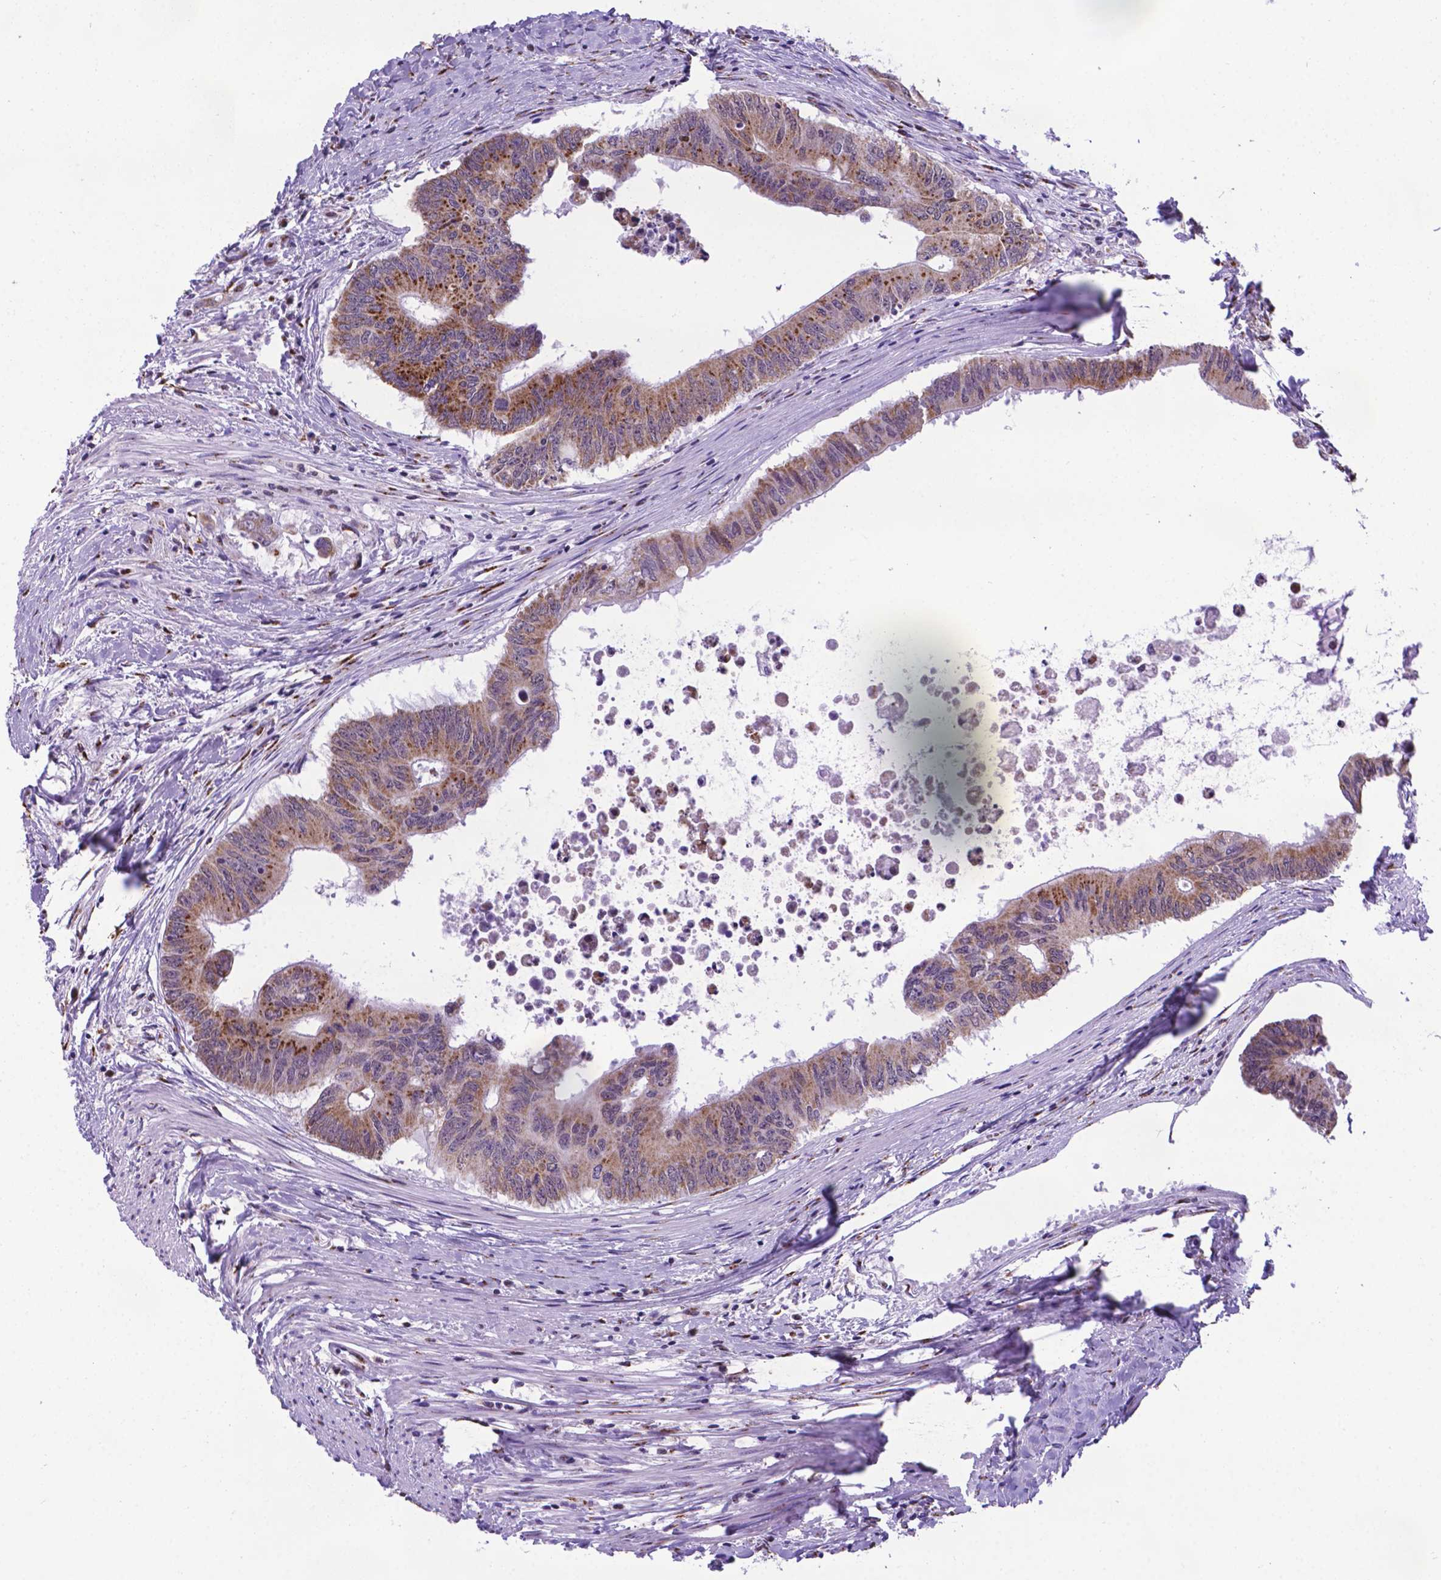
{"staining": {"intensity": "moderate", "quantity": ">75%", "location": "cytoplasmic/membranous"}, "tissue": "colorectal cancer", "cell_type": "Tumor cells", "image_type": "cancer", "snomed": [{"axis": "morphology", "description": "Adenocarcinoma, NOS"}, {"axis": "topography", "description": "Rectum"}], "caption": "Immunohistochemical staining of human colorectal cancer displays moderate cytoplasmic/membranous protein staining in about >75% of tumor cells. The staining is performed using DAB (3,3'-diaminobenzidine) brown chromogen to label protein expression. The nuclei are counter-stained blue using hematoxylin.", "gene": "MRPL10", "patient": {"sex": "male", "age": 59}}